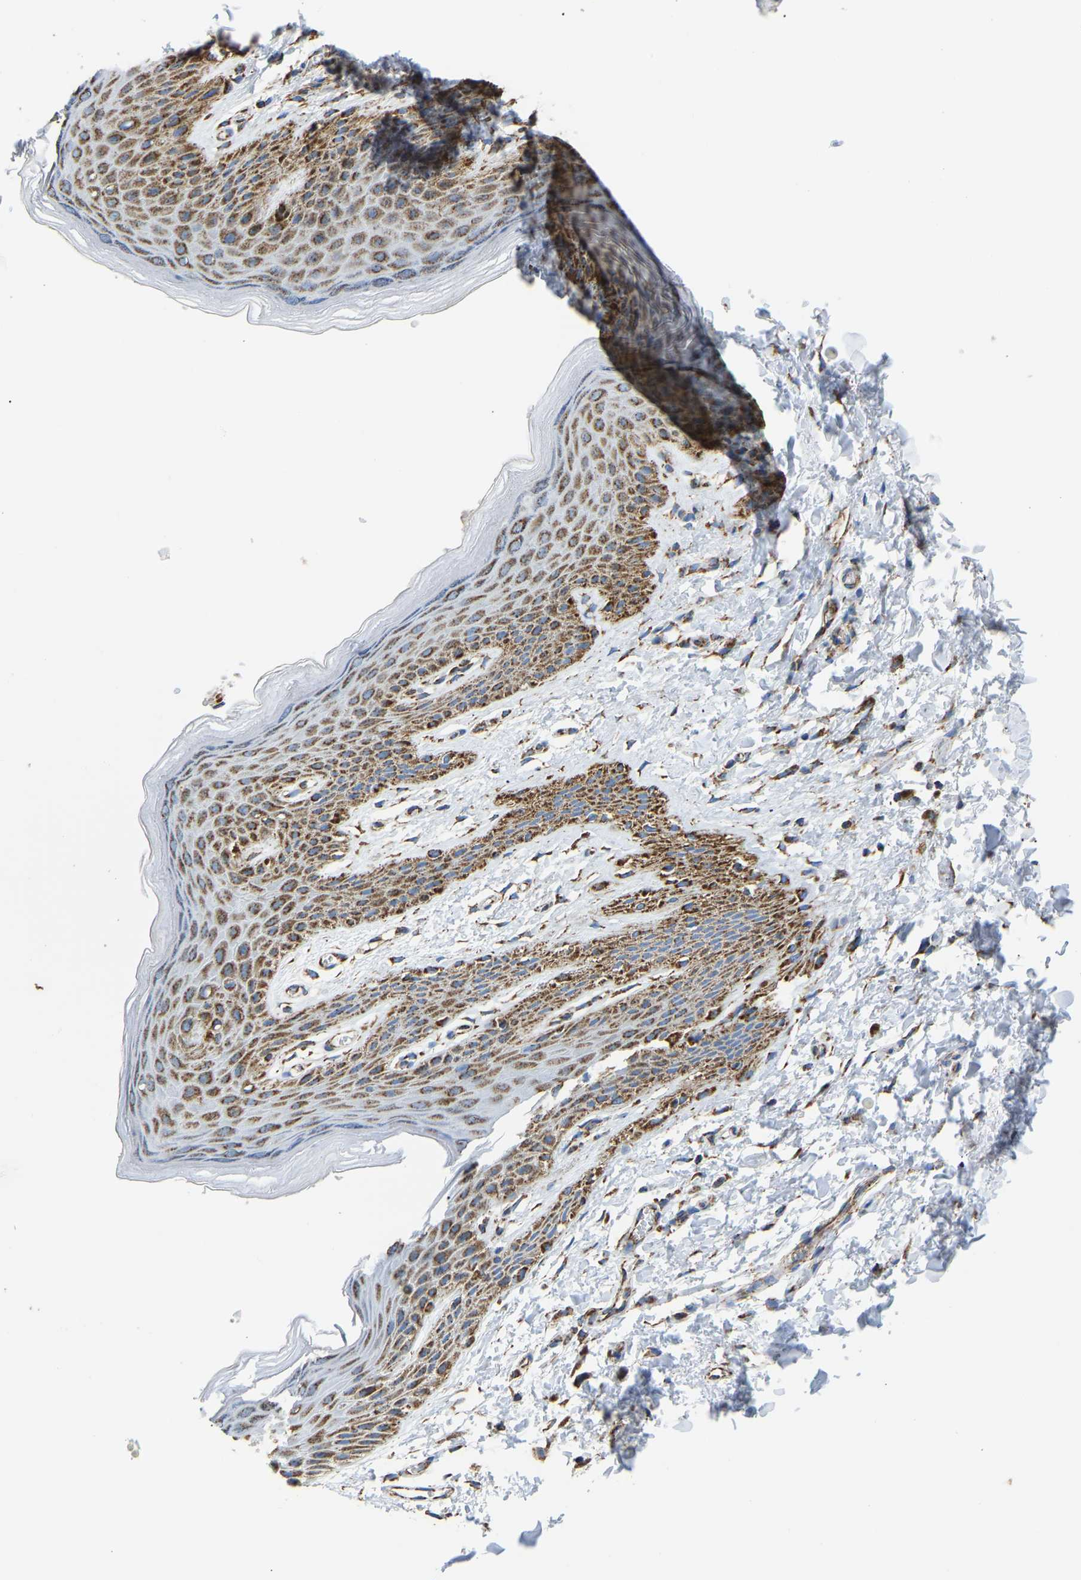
{"staining": {"intensity": "moderate", "quantity": ">75%", "location": "cytoplasmic/membranous"}, "tissue": "skin", "cell_type": "Epidermal cells", "image_type": "normal", "snomed": [{"axis": "morphology", "description": "Normal tissue, NOS"}, {"axis": "topography", "description": "Anal"}], "caption": "Immunohistochemical staining of benign skin reveals moderate cytoplasmic/membranous protein positivity in approximately >75% of epidermal cells.", "gene": "IRX6", "patient": {"sex": "male", "age": 44}}